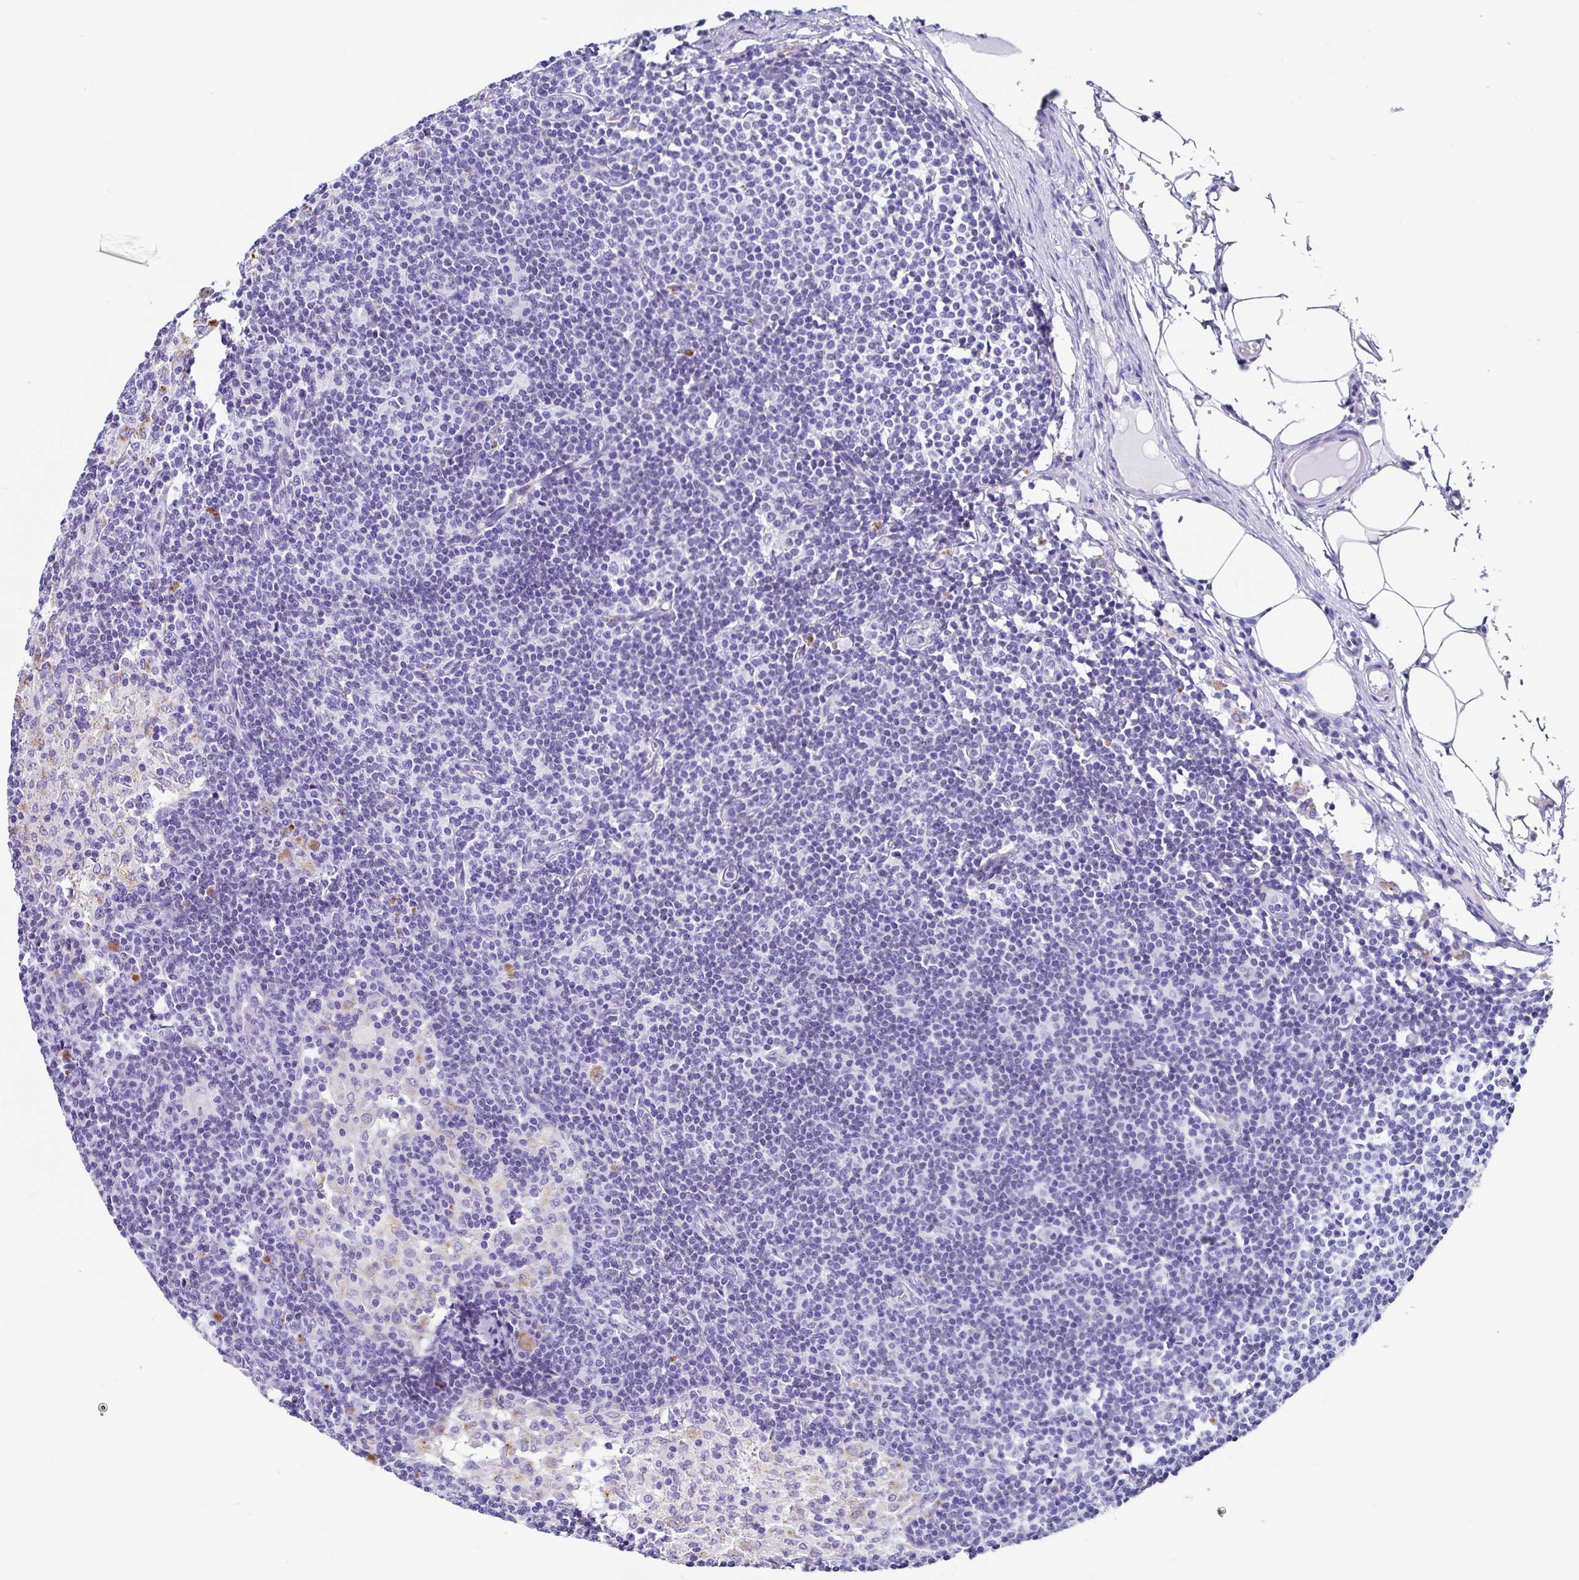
{"staining": {"intensity": "negative", "quantity": "none", "location": "none"}, "tissue": "lymph node", "cell_type": "Germinal center cells", "image_type": "normal", "snomed": [{"axis": "morphology", "description": "Normal tissue, NOS"}, {"axis": "topography", "description": "Lymph node"}], "caption": "Immunohistochemistry (IHC) histopathology image of benign lymph node: human lymph node stained with DAB (3,3'-diaminobenzidine) reveals no significant protein expression in germinal center cells.", "gene": "TMPRSS11E", "patient": {"sex": "male", "age": 49}}